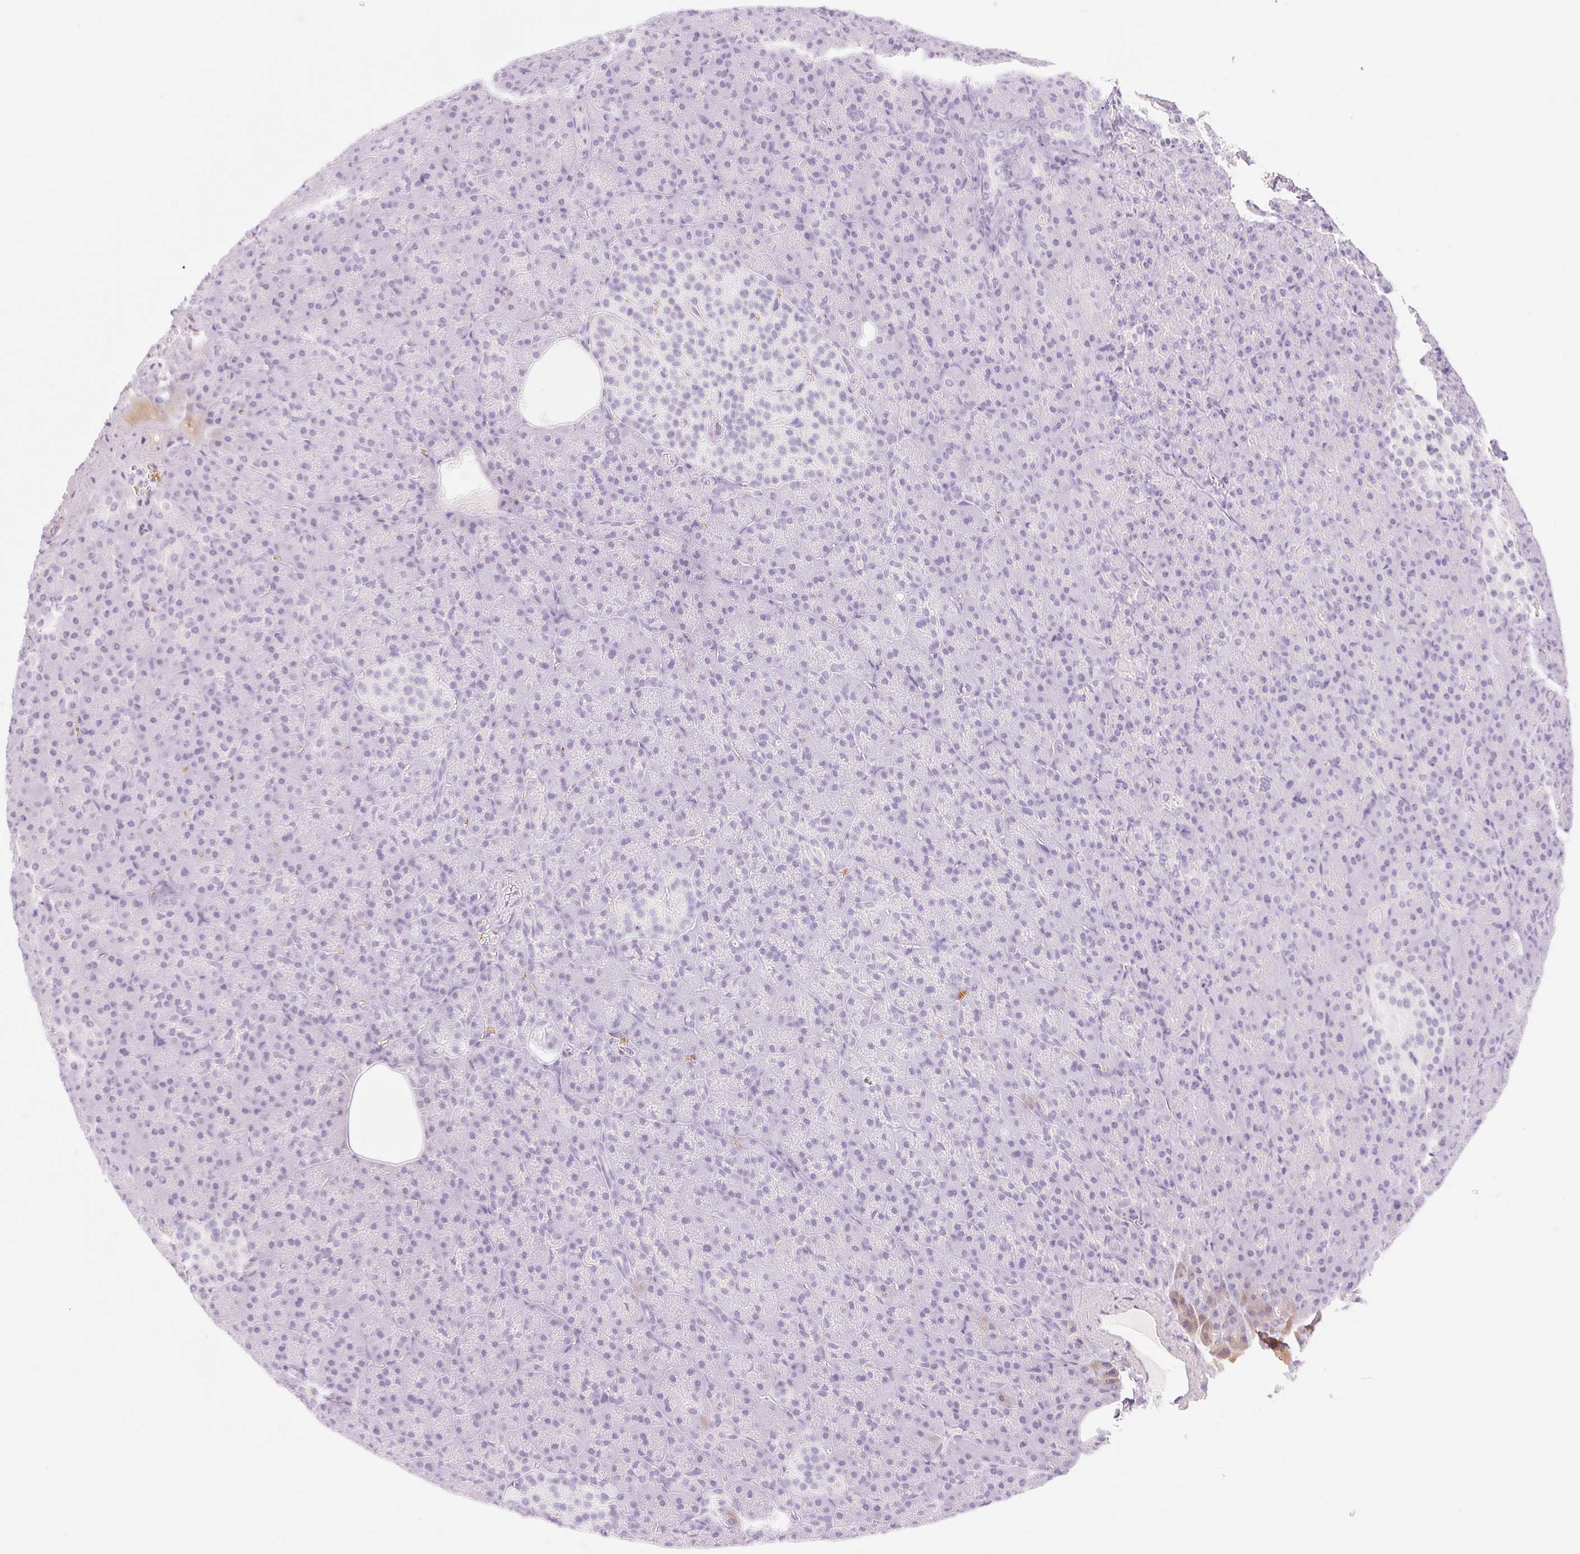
{"staining": {"intensity": "negative", "quantity": "none", "location": "none"}, "tissue": "pancreas", "cell_type": "Exocrine glandular cells", "image_type": "normal", "snomed": [{"axis": "morphology", "description": "Normal tissue, NOS"}, {"axis": "topography", "description": "Pancreas"}], "caption": "Human pancreas stained for a protein using IHC exhibits no positivity in exocrine glandular cells.", "gene": "TAF1L", "patient": {"sex": "female", "age": 74}}